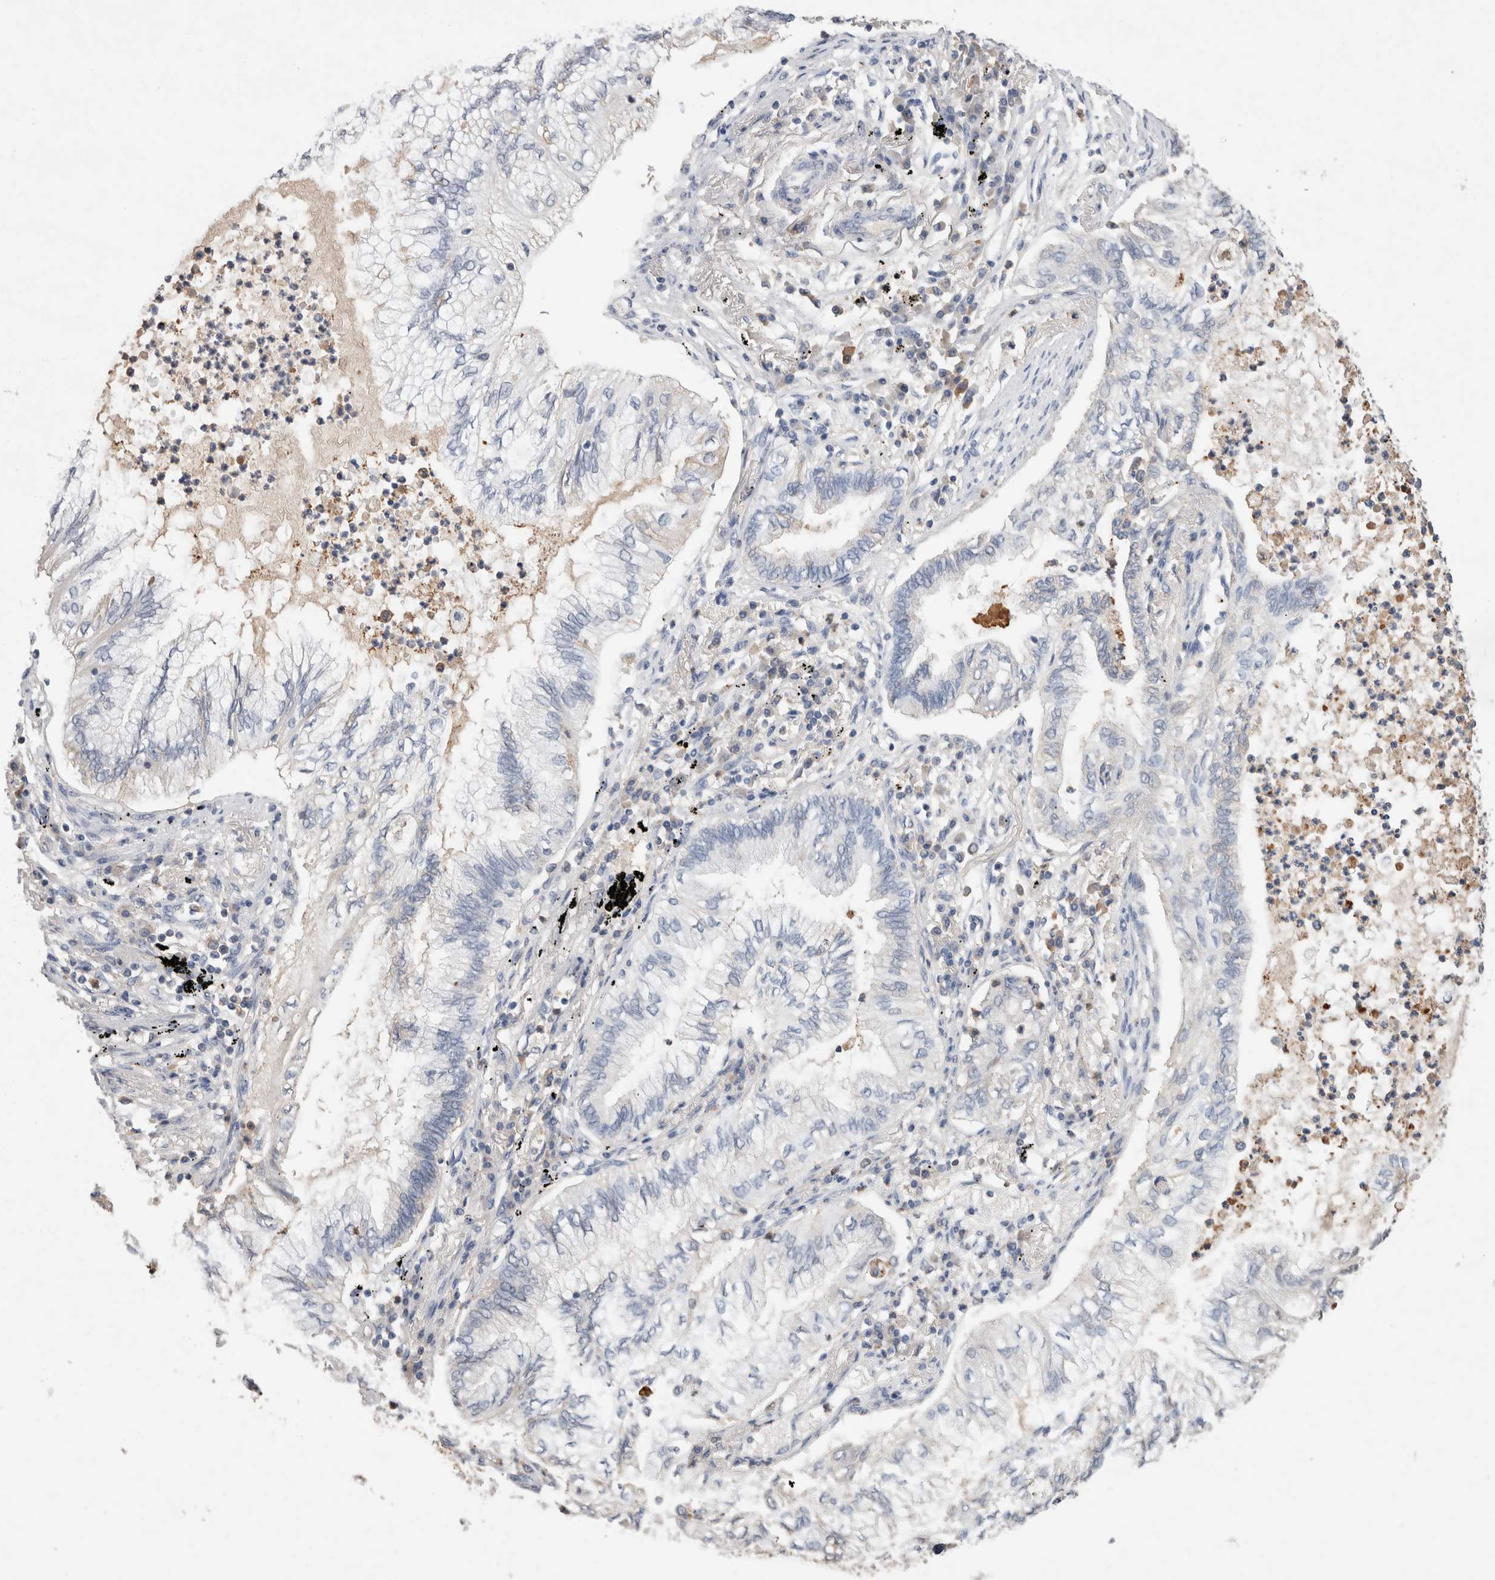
{"staining": {"intensity": "negative", "quantity": "none", "location": "none"}, "tissue": "lung cancer", "cell_type": "Tumor cells", "image_type": "cancer", "snomed": [{"axis": "morphology", "description": "Normal tissue, NOS"}, {"axis": "morphology", "description": "Adenocarcinoma, NOS"}, {"axis": "topography", "description": "Bronchus"}, {"axis": "topography", "description": "Lung"}], "caption": "Immunohistochemistry photomicrograph of lung cancer stained for a protein (brown), which displays no staining in tumor cells.", "gene": "FABP7", "patient": {"sex": "female", "age": 70}}